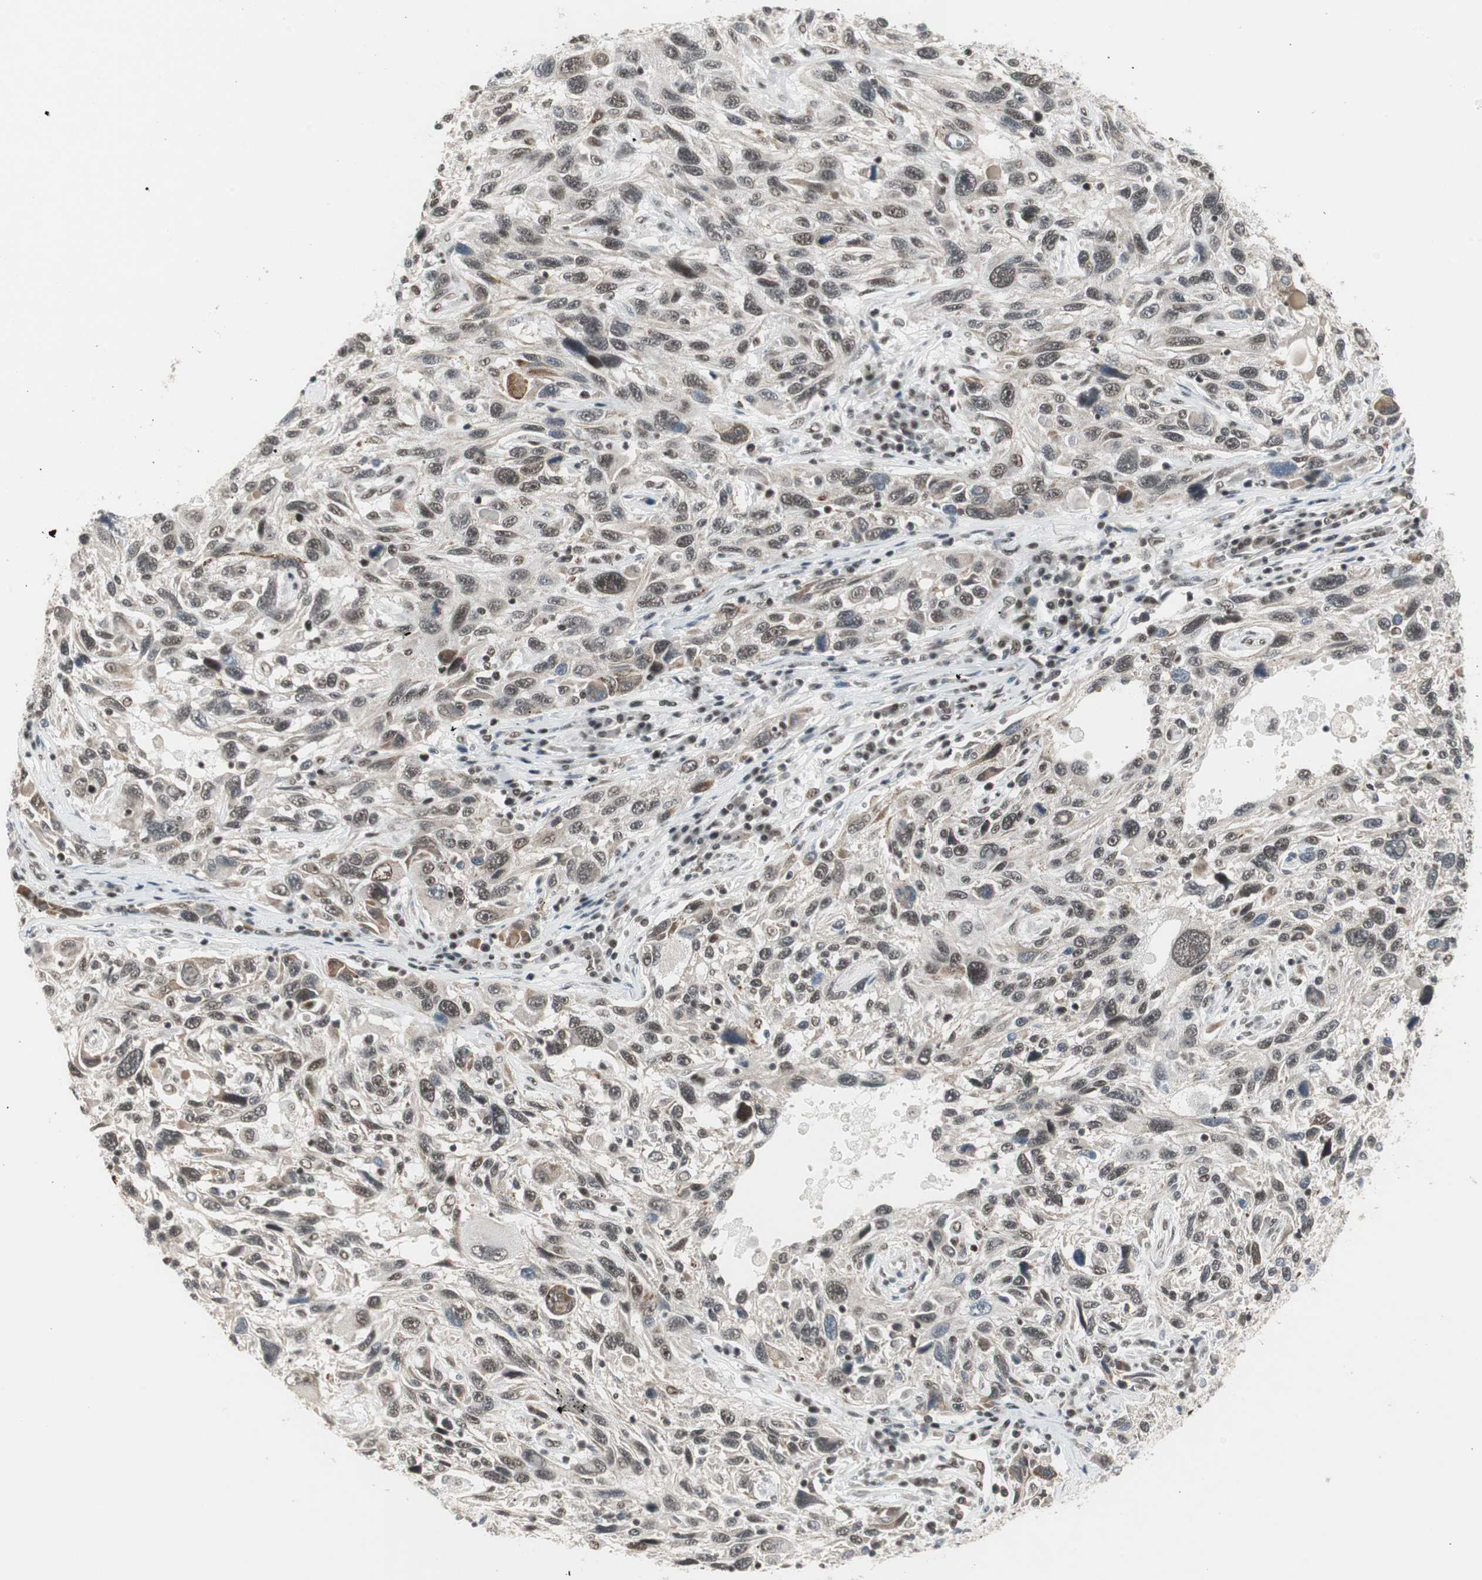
{"staining": {"intensity": "moderate", "quantity": ">75%", "location": "nuclear"}, "tissue": "melanoma", "cell_type": "Tumor cells", "image_type": "cancer", "snomed": [{"axis": "morphology", "description": "Malignant melanoma, NOS"}, {"axis": "topography", "description": "Skin"}], "caption": "Malignant melanoma tissue shows moderate nuclear positivity in approximately >75% of tumor cells (DAB (3,3'-diaminobenzidine) IHC with brightfield microscopy, high magnification).", "gene": "RTF1", "patient": {"sex": "male", "age": 53}}